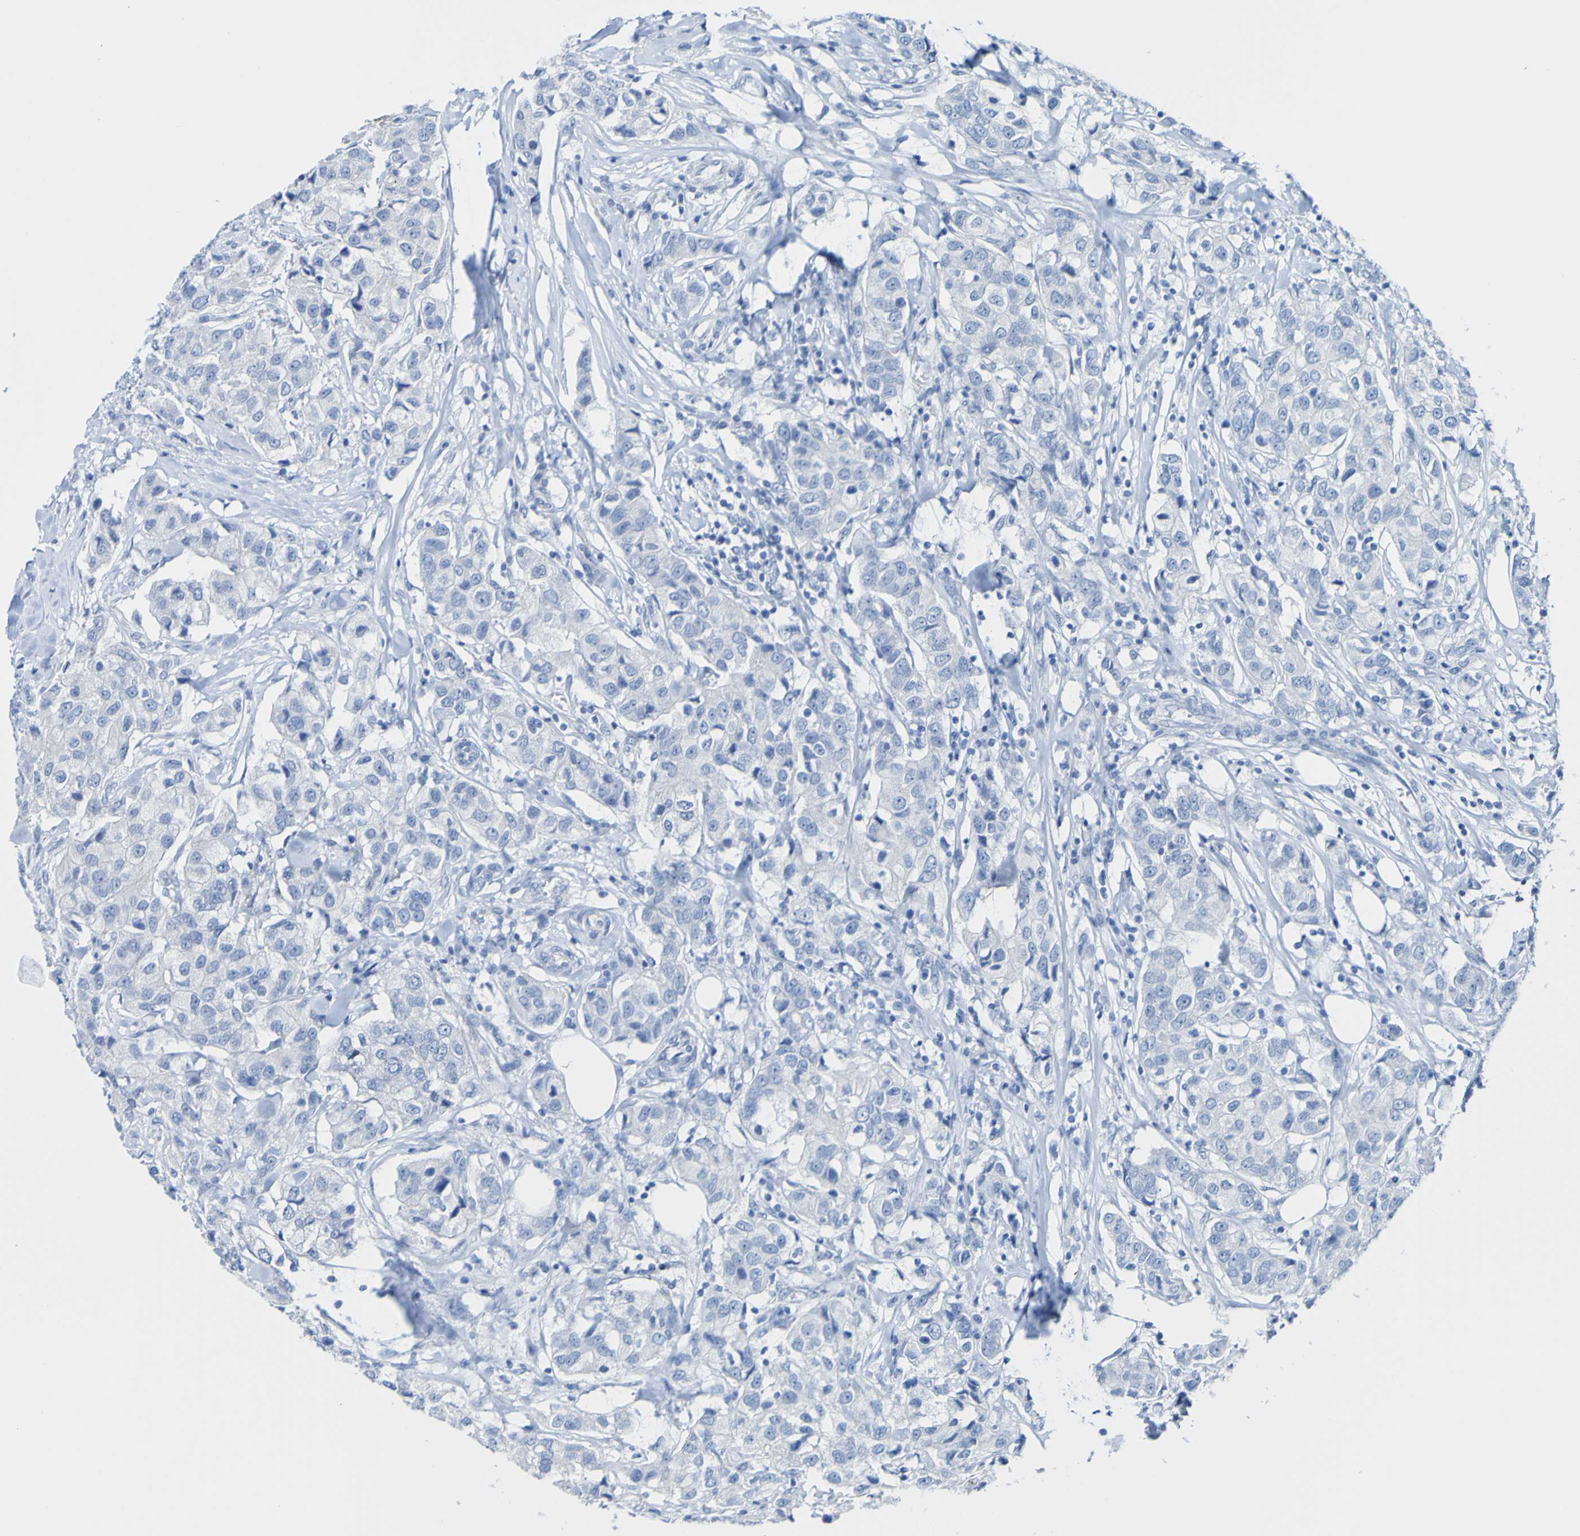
{"staining": {"intensity": "negative", "quantity": "none", "location": "none"}, "tissue": "breast cancer", "cell_type": "Tumor cells", "image_type": "cancer", "snomed": [{"axis": "morphology", "description": "Duct carcinoma"}, {"axis": "topography", "description": "Breast"}], "caption": "The histopathology image reveals no significant expression in tumor cells of breast invasive ductal carcinoma.", "gene": "ACMSD", "patient": {"sex": "female", "age": 80}}